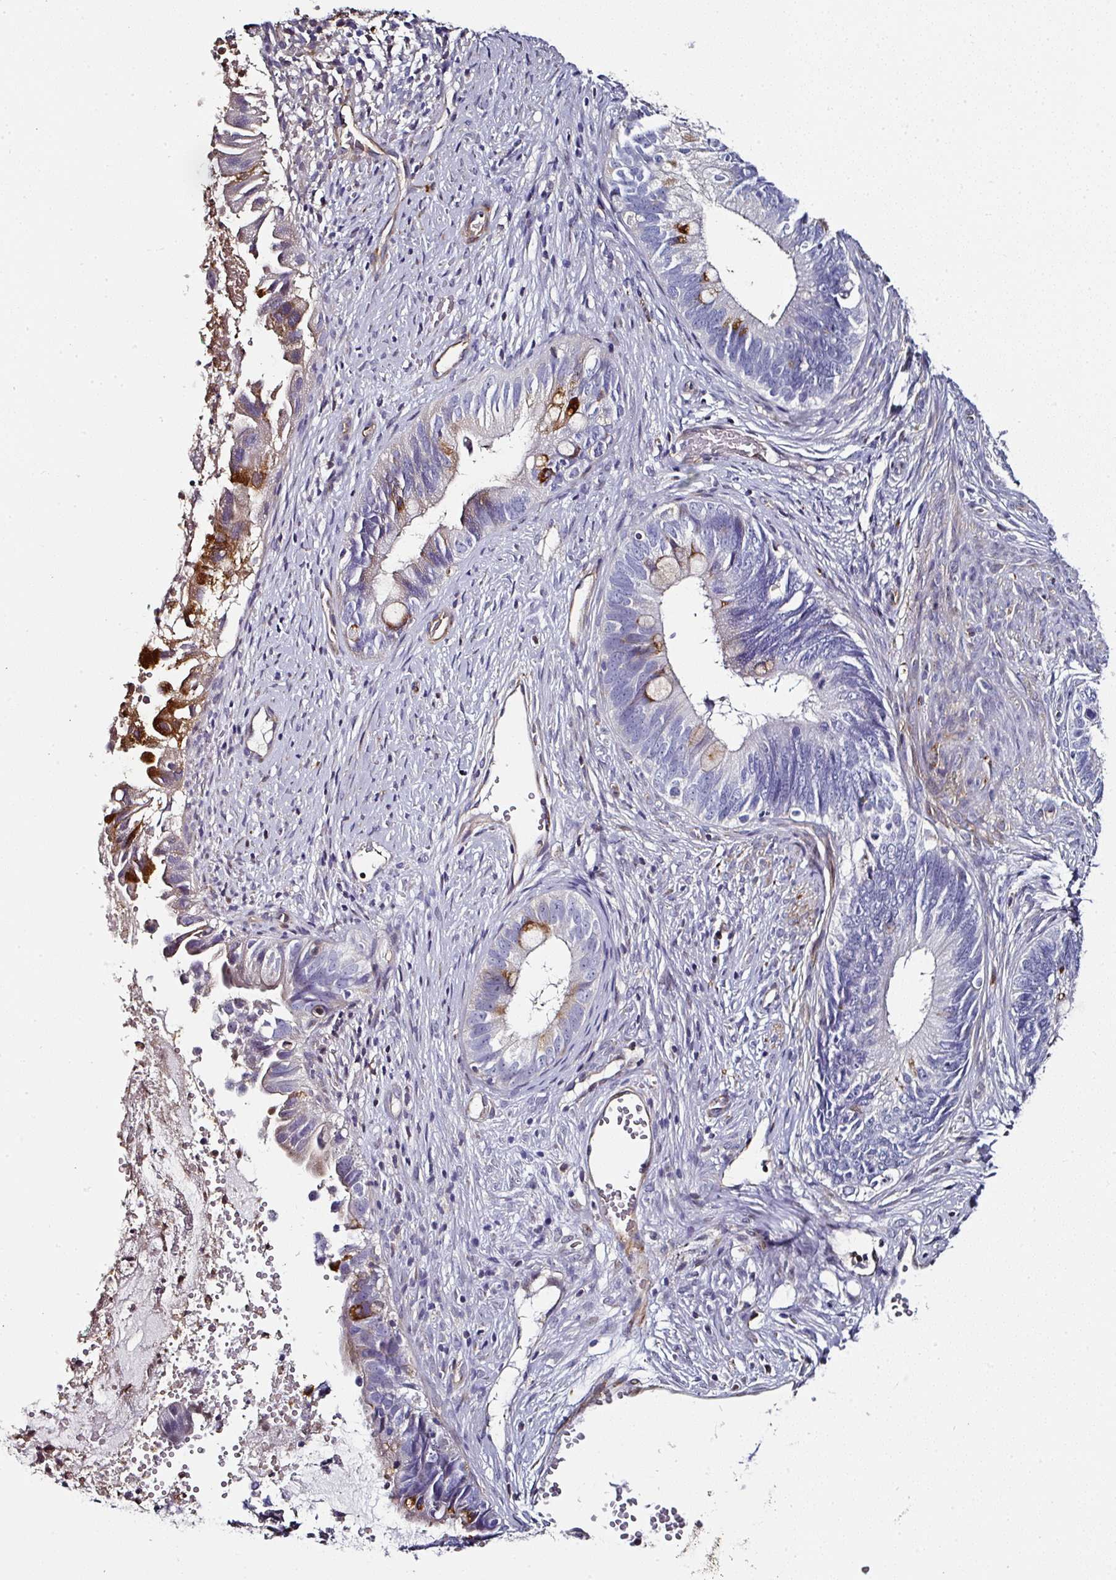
{"staining": {"intensity": "strong", "quantity": "<25%", "location": "cytoplasmic/membranous"}, "tissue": "cervical cancer", "cell_type": "Tumor cells", "image_type": "cancer", "snomed": [{"axis": "morphology", "description": "Adenocarcinoma, NOS"}, {"axis": "topography", "description": "Cervix"}], "caption": "Tumor cells reveal medium levels of strong cytoplasmic/membranous positivity in about <25% of cells in adenocarcinoma (cervical). (DAB (3,3'-diaminobenzidine) IHC, brown staining for protein, blue staining for nuclei).", "gene": "BEND5", "patient": {"sex": "female", "age": 42}}